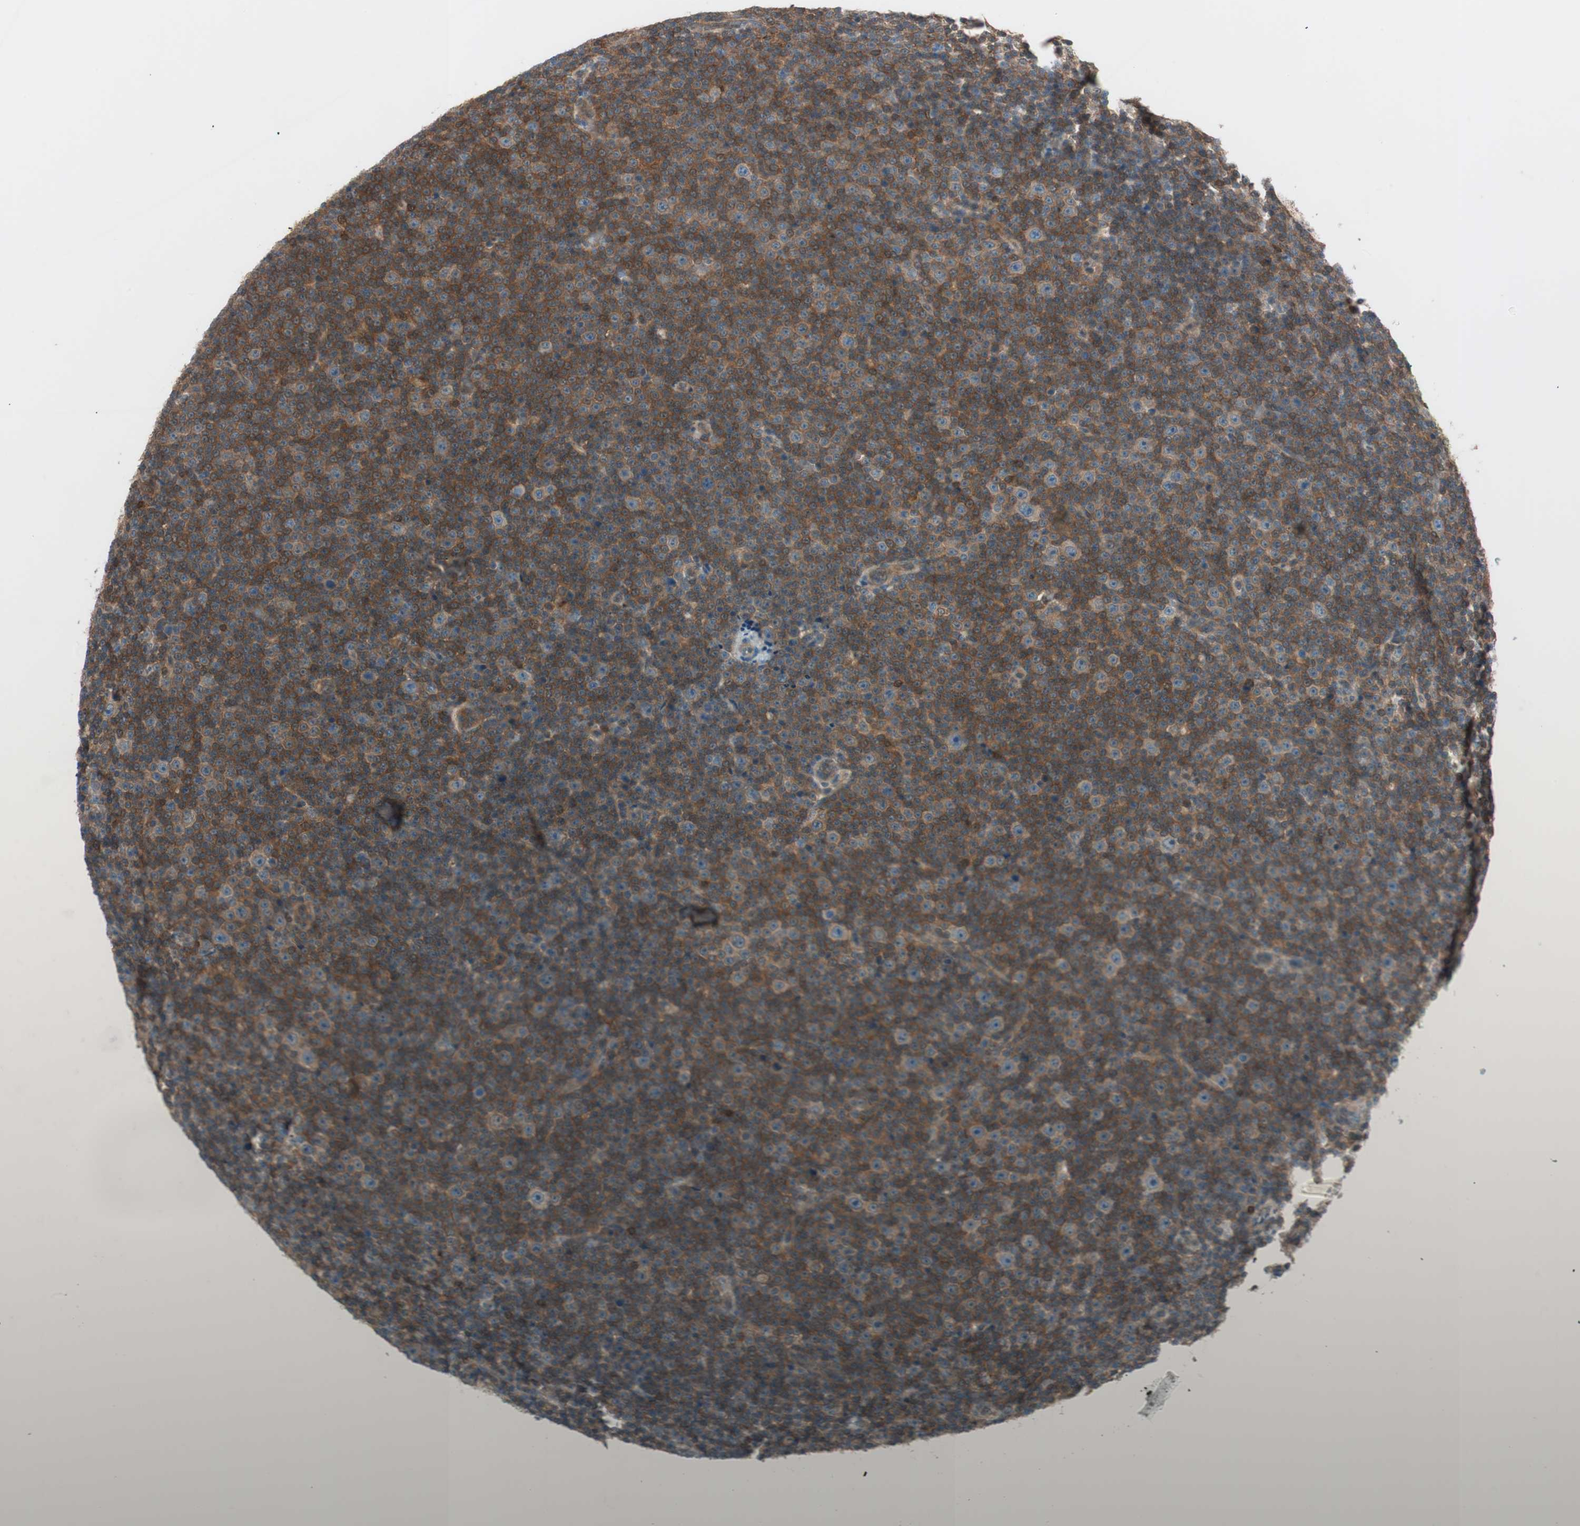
{"staining": {"intensity": "moderate", "quantity": "25%-75%", "location": "cytoplasmic/membranous"}, "tissue": "lymphoma", "cell_type": "Tumor cells", "image_type": "cancer", "snomed": [{"axis": "morphology", "description": "Malignant lymphoma, non-Hodgkin's type, Low grade"}, {"axis": "topography", "description": "Lymph node"}], "caption": "Immunohistochemistry histopathology image of human malignant lymphoma, non-Hodgkin's type (low-grade) stained for a protein (brown), which exhibits medium levels of moderate cytoplasmic/membranous staining in approximately 25%-75% of tumor cells.", "gene": "GALT", "patient": {"sex": "female", "age": 67}}